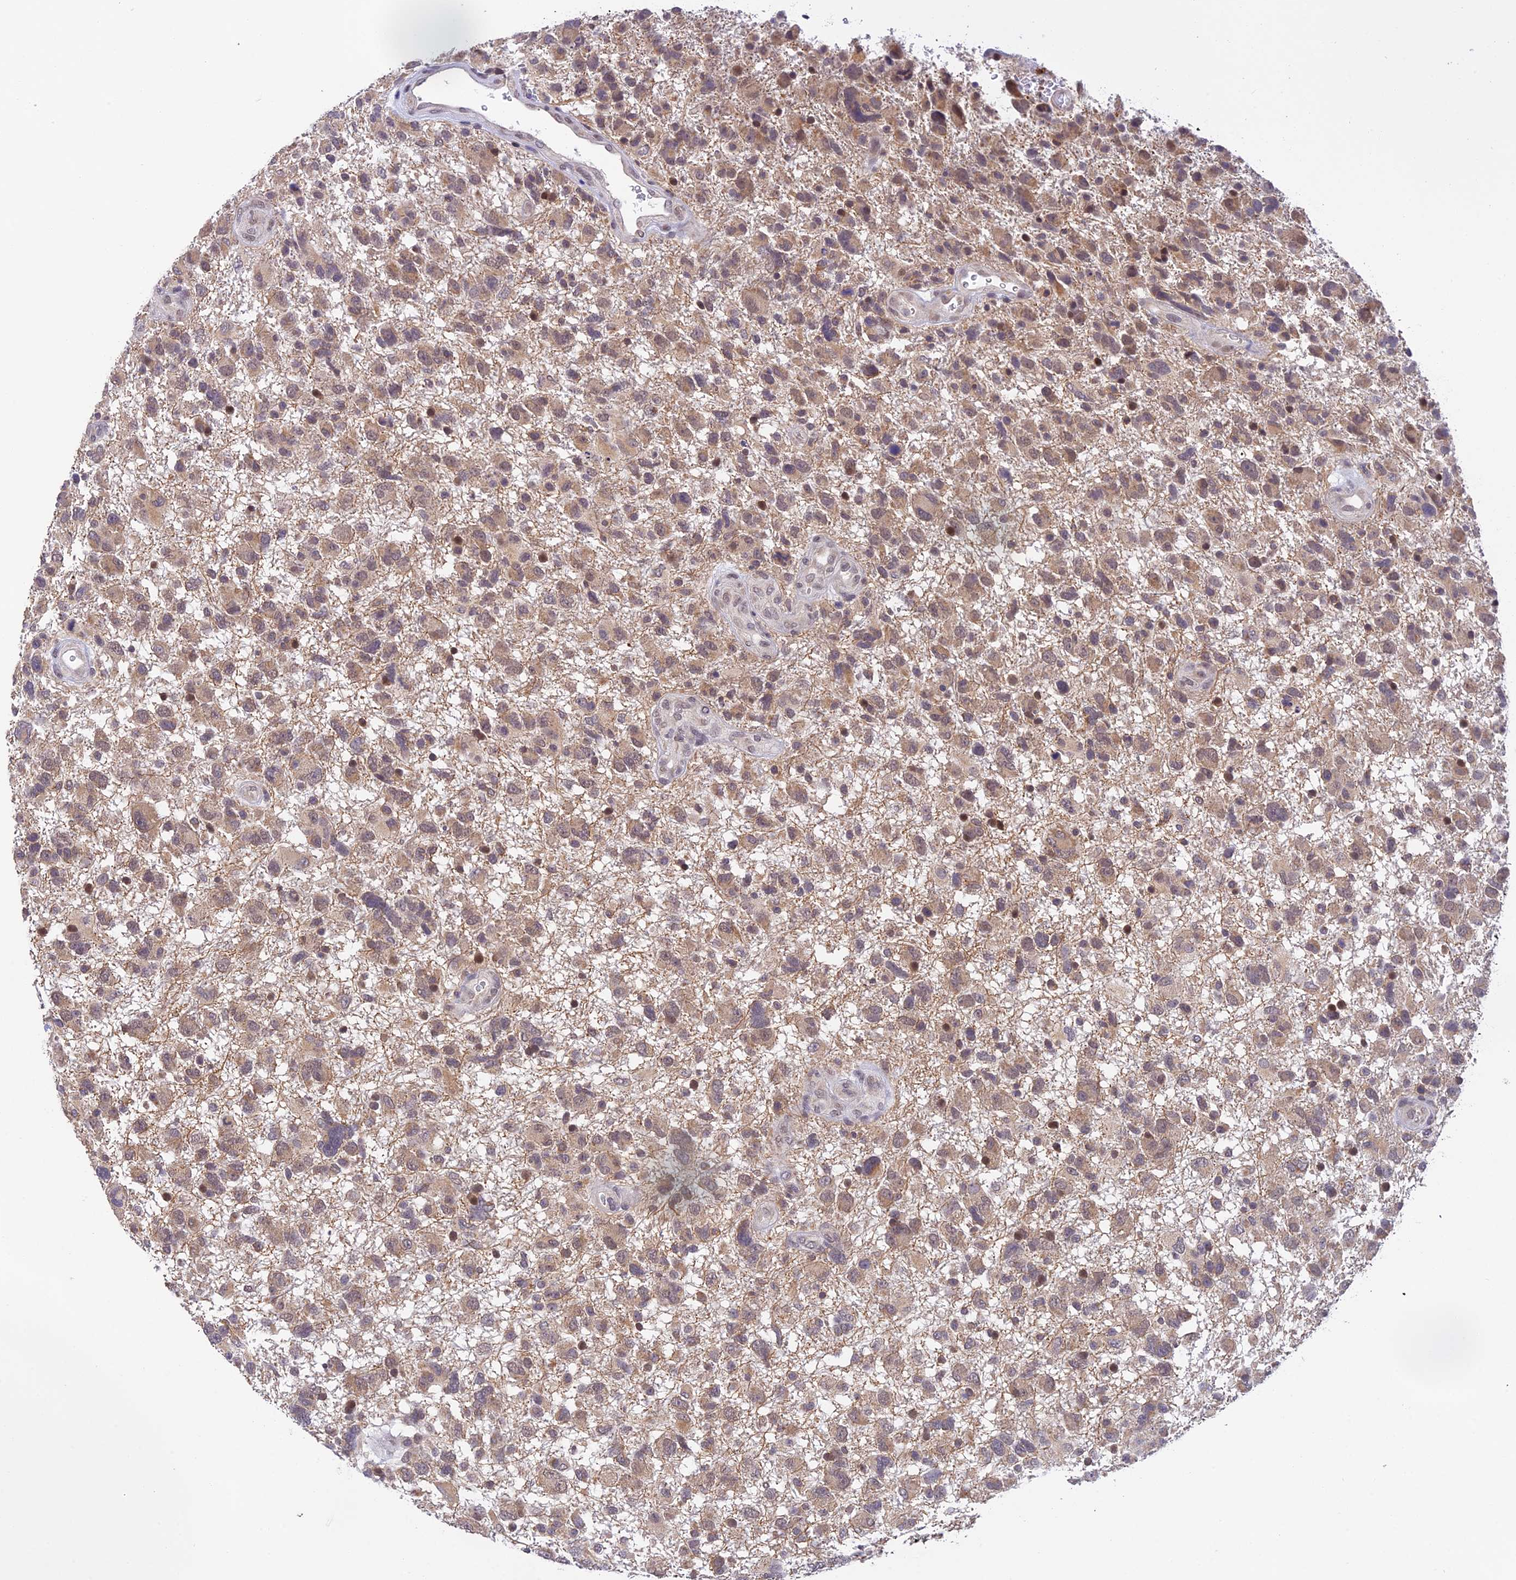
{"staining": {"intensity": "weak", "quantity": ">75%", "location": "cytoplasmic/membranous"}, "tissue": "glioma", "cell_type": "Tumor cells", "image_type": "cancer", "snomed": [{"axis": "morphology", "description": "Glioma, malignant, High grade"}, {"axis": "topography", "description": "Brain"}], "caption": "Protein staining of glioma tissue exhibits weak cytoplasmic/membranous positivity in approximately >75% of tumor cells.", "gene": "PEX16", "patient": {"sex": "male", "age": 61}}